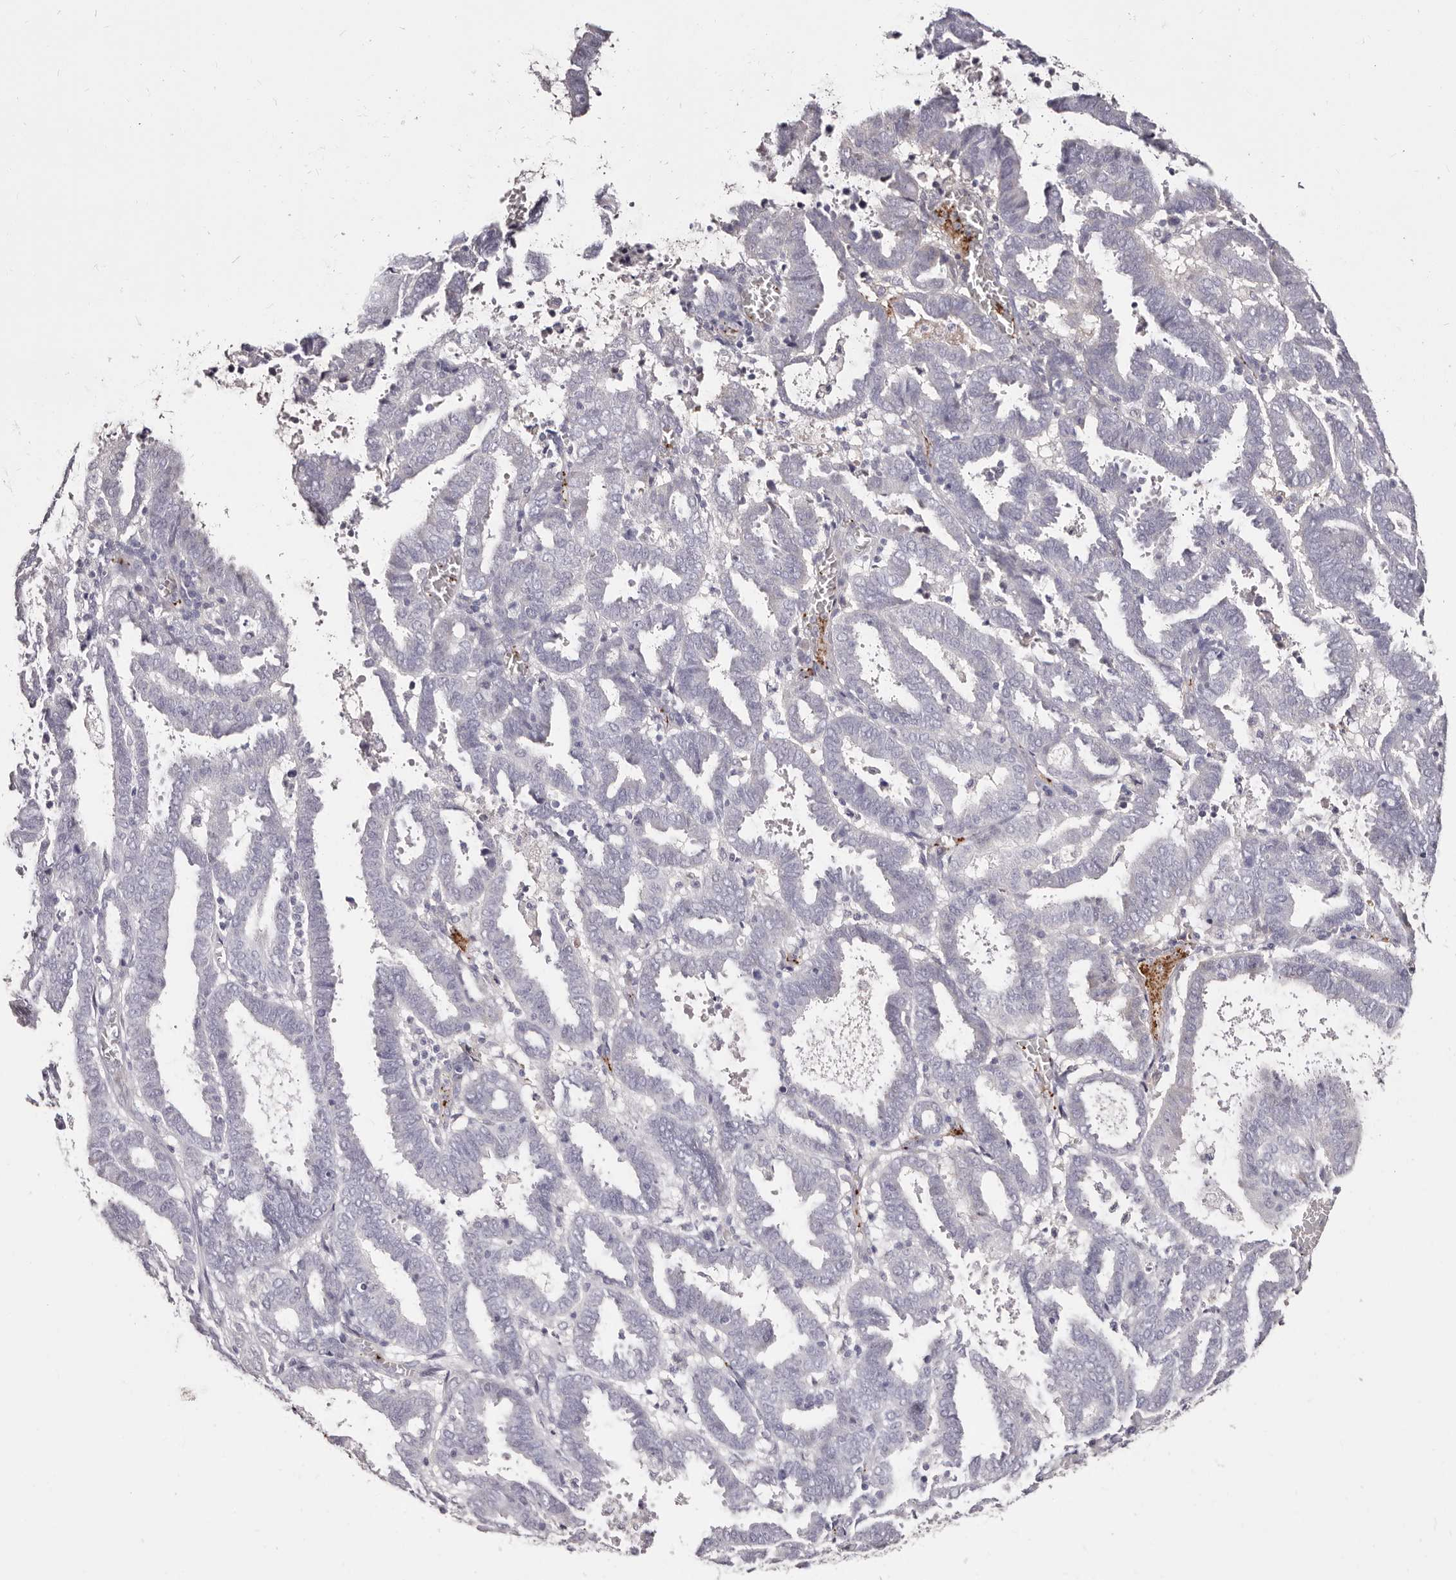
{"staining": {"intensity": "negative", "quantity": "none", "location": "none"}, "tissue": "endometrial cancer", "cell_type": "Tumor cells", "image_type": "cancer", "snomed": [{"axis": "morphology", "description": "Adenocarcinoma, NOS"}, {"axis": "topography", "description": "Uterus"}], "caption": "High power microscopy image of an immunohistochemistry (IHC) histopathology image of endometrial cancer (adenocarcinoma), revealing no significant expression in tumor cells.", "gene": "PF4", "patient": {"sex": "female", "age": 83}}